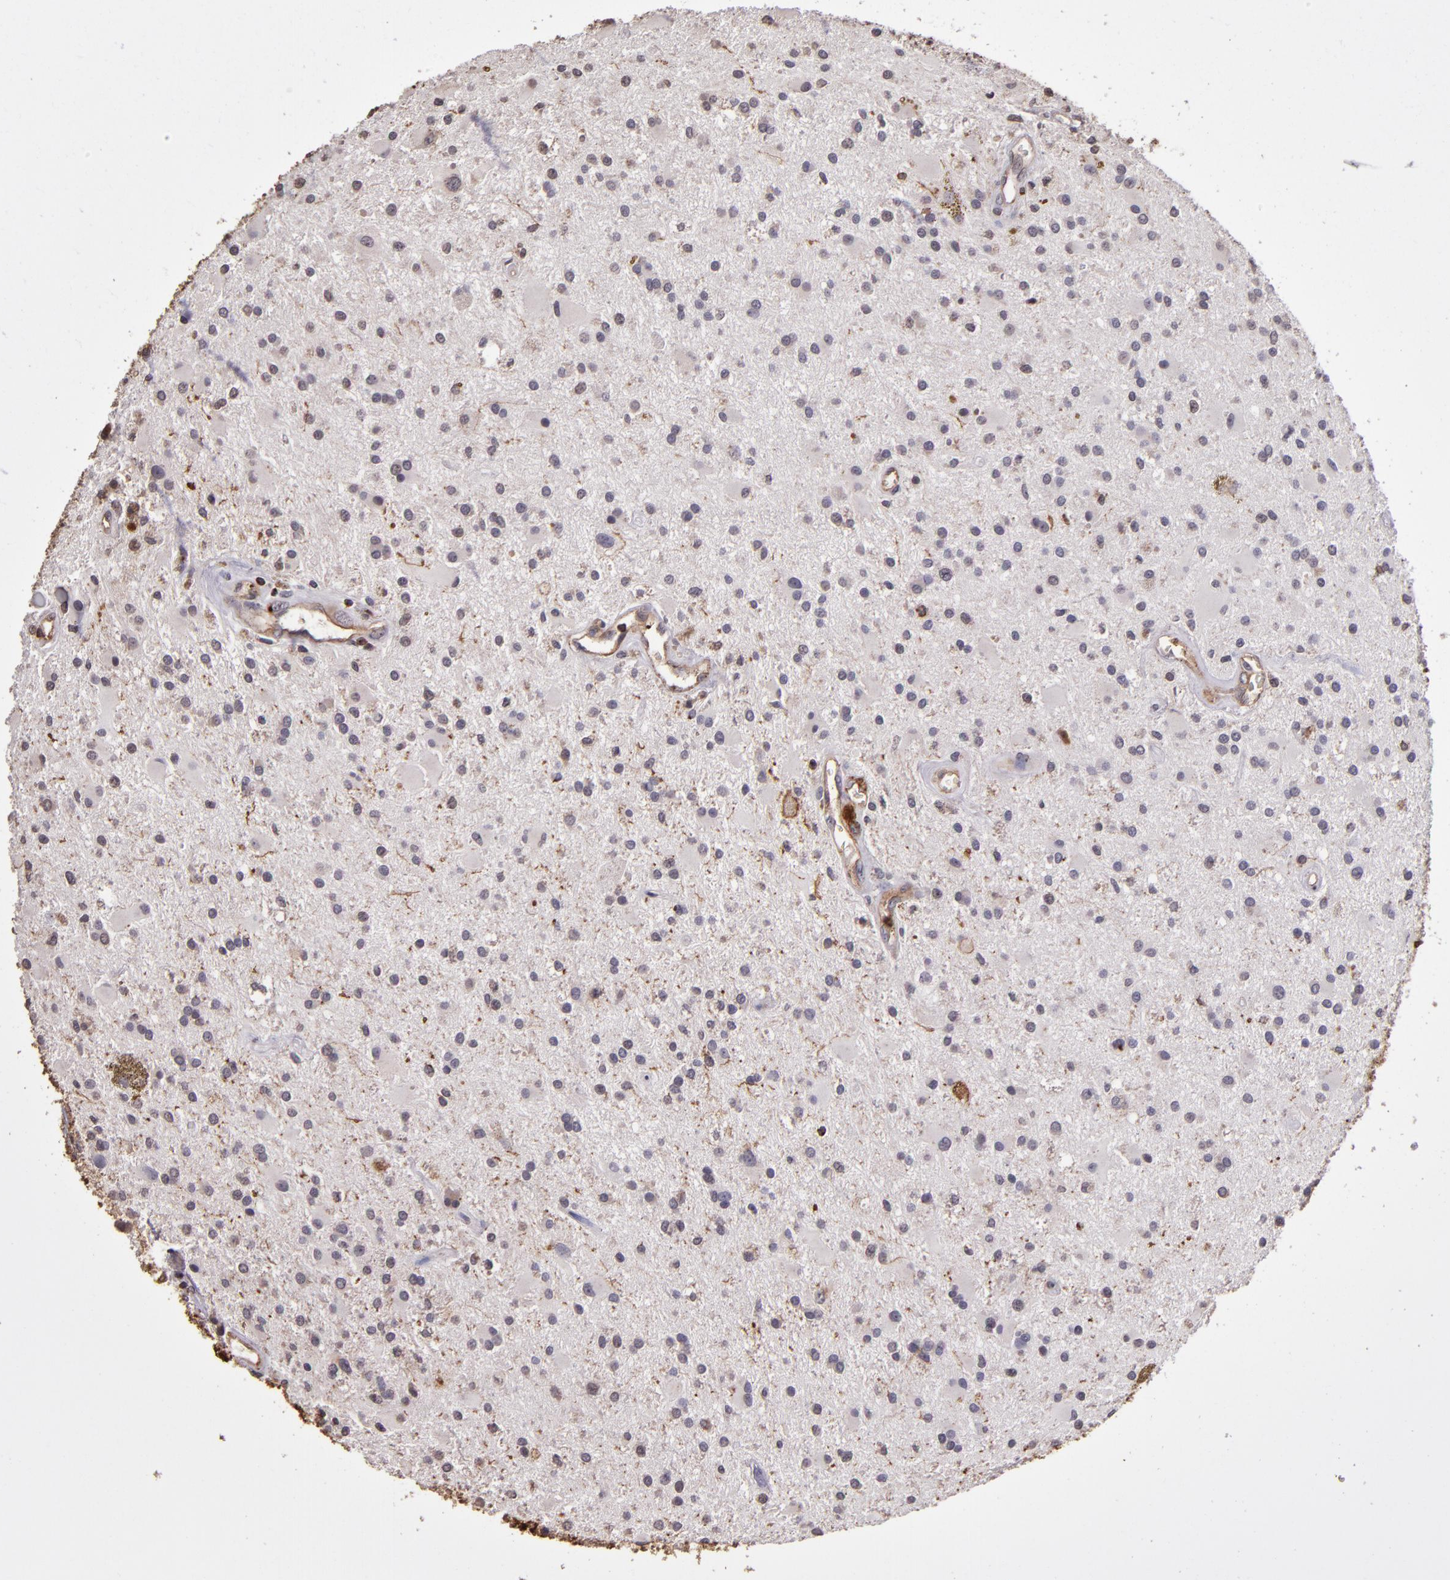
{"staining": {"intensity": "negative", "quantity": "none", "location": "none"}, "tissue": "glioma", "cell_type": "Tumor cells", "image_type": "cancer", "snomed": [{"axis": "morphology", "description": "Glioma, malignant, Low grade"}, {"axis": "topography", "description": "Brain"}], "caption": "Tumor cells are negative for brown protein staining in malignant glioma (low-grade).", "gene": "SLC2A3", "patient": {"sex": "male", "age": 58}}